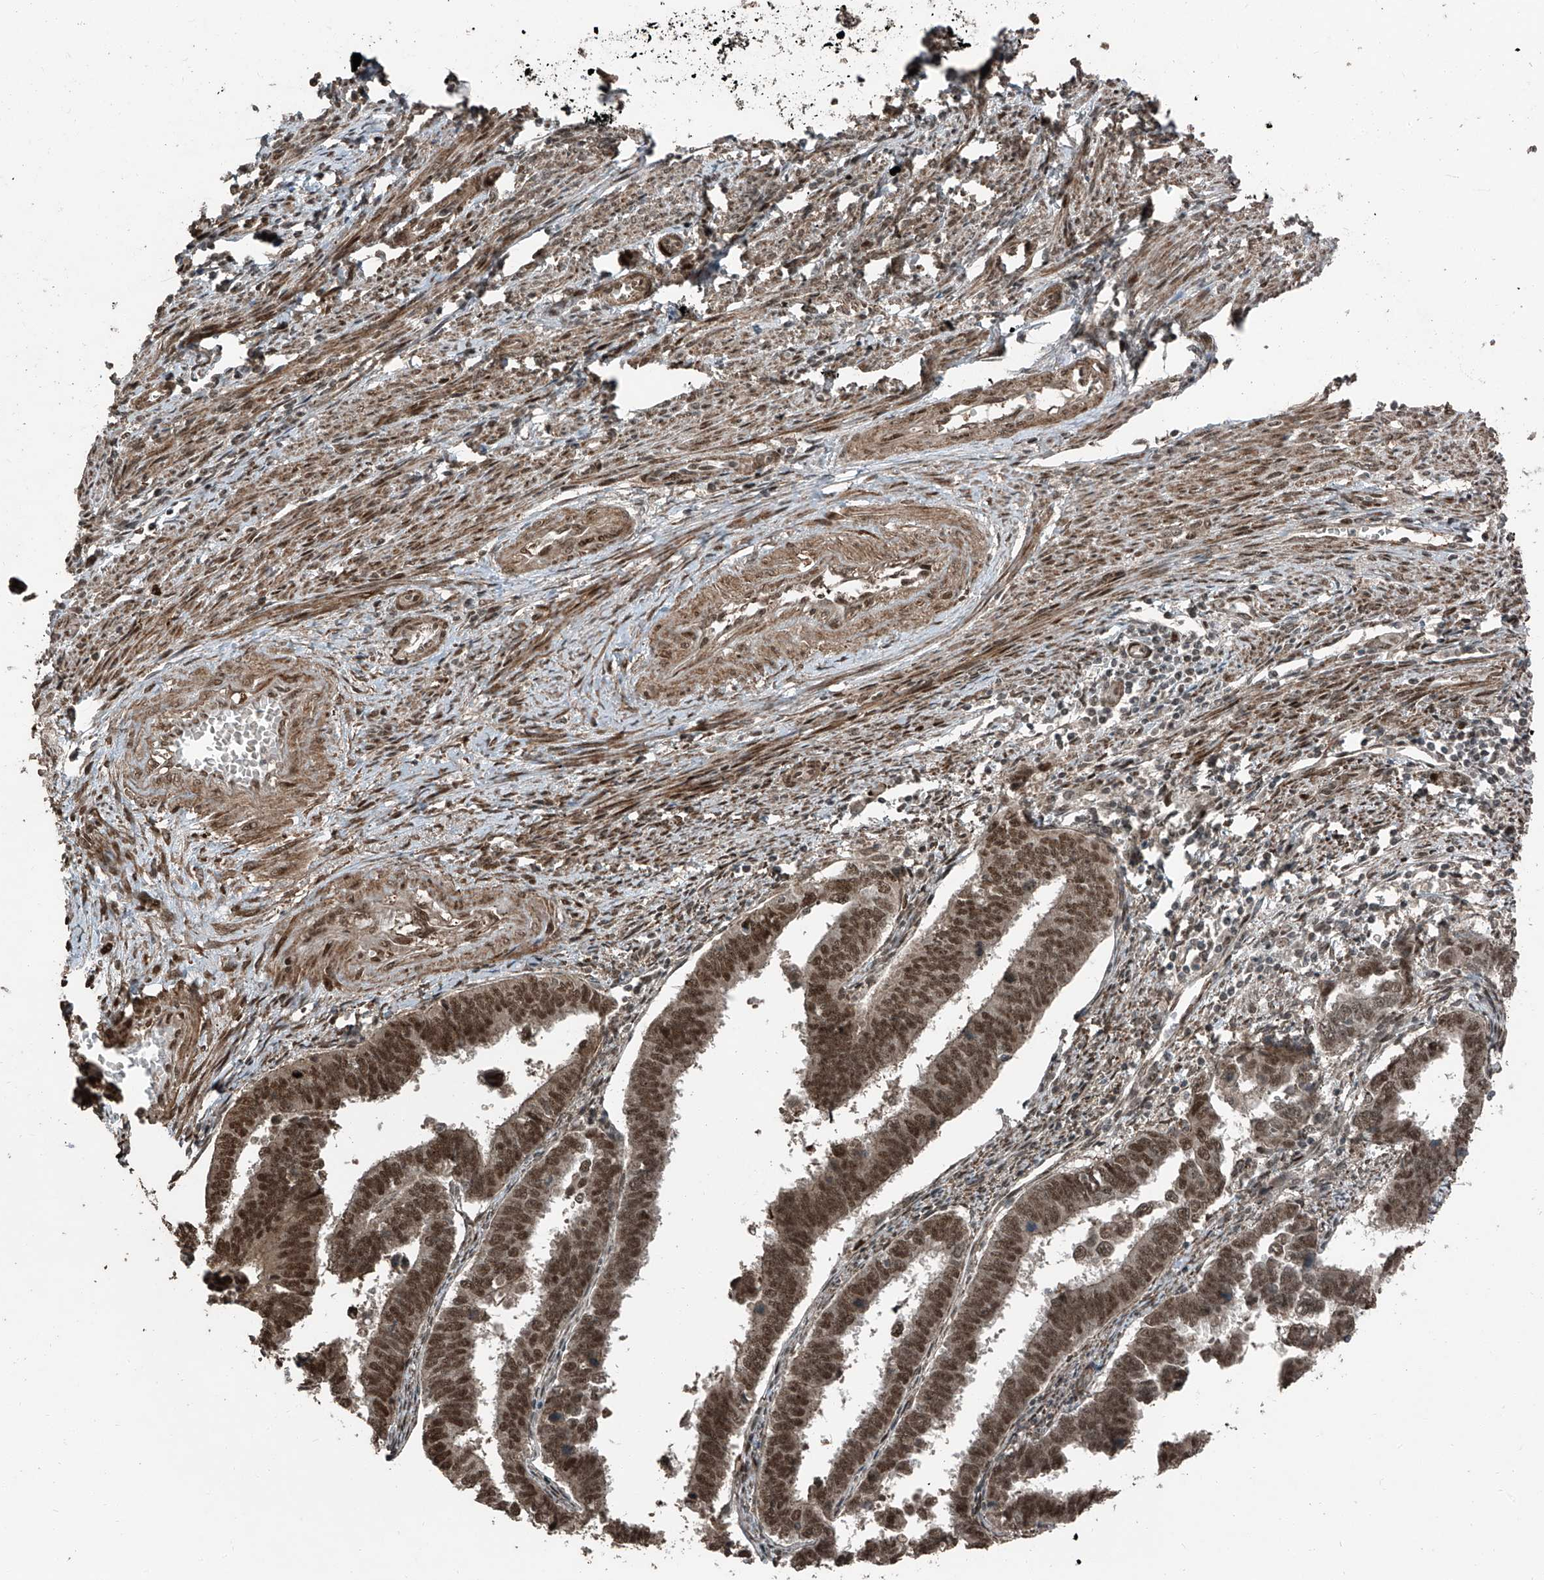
{"staining": {"intensity": "moderate", "quantity": ">75%", "location": "cytoplasmic/membranous,nuclear"}, "tissue": "endometrial cancer", "cell_type": "Tumor cells", "image_type": "cancer", "snomed": [{"axis": "morphology", "description": "Adenocarcinoma, NOS"}, {"axis": "topography", "description": "Endometrium"}], "caption": "There is medium levels of moderate cytoplasmic/membranous and nuclear expression in tumor cells of endometrial adenocarcinoma, as demonstrated by immunohistochemical staining (brown color).", "gene": "ZNF570", "patient": {"sex": "female", "age": 75}}